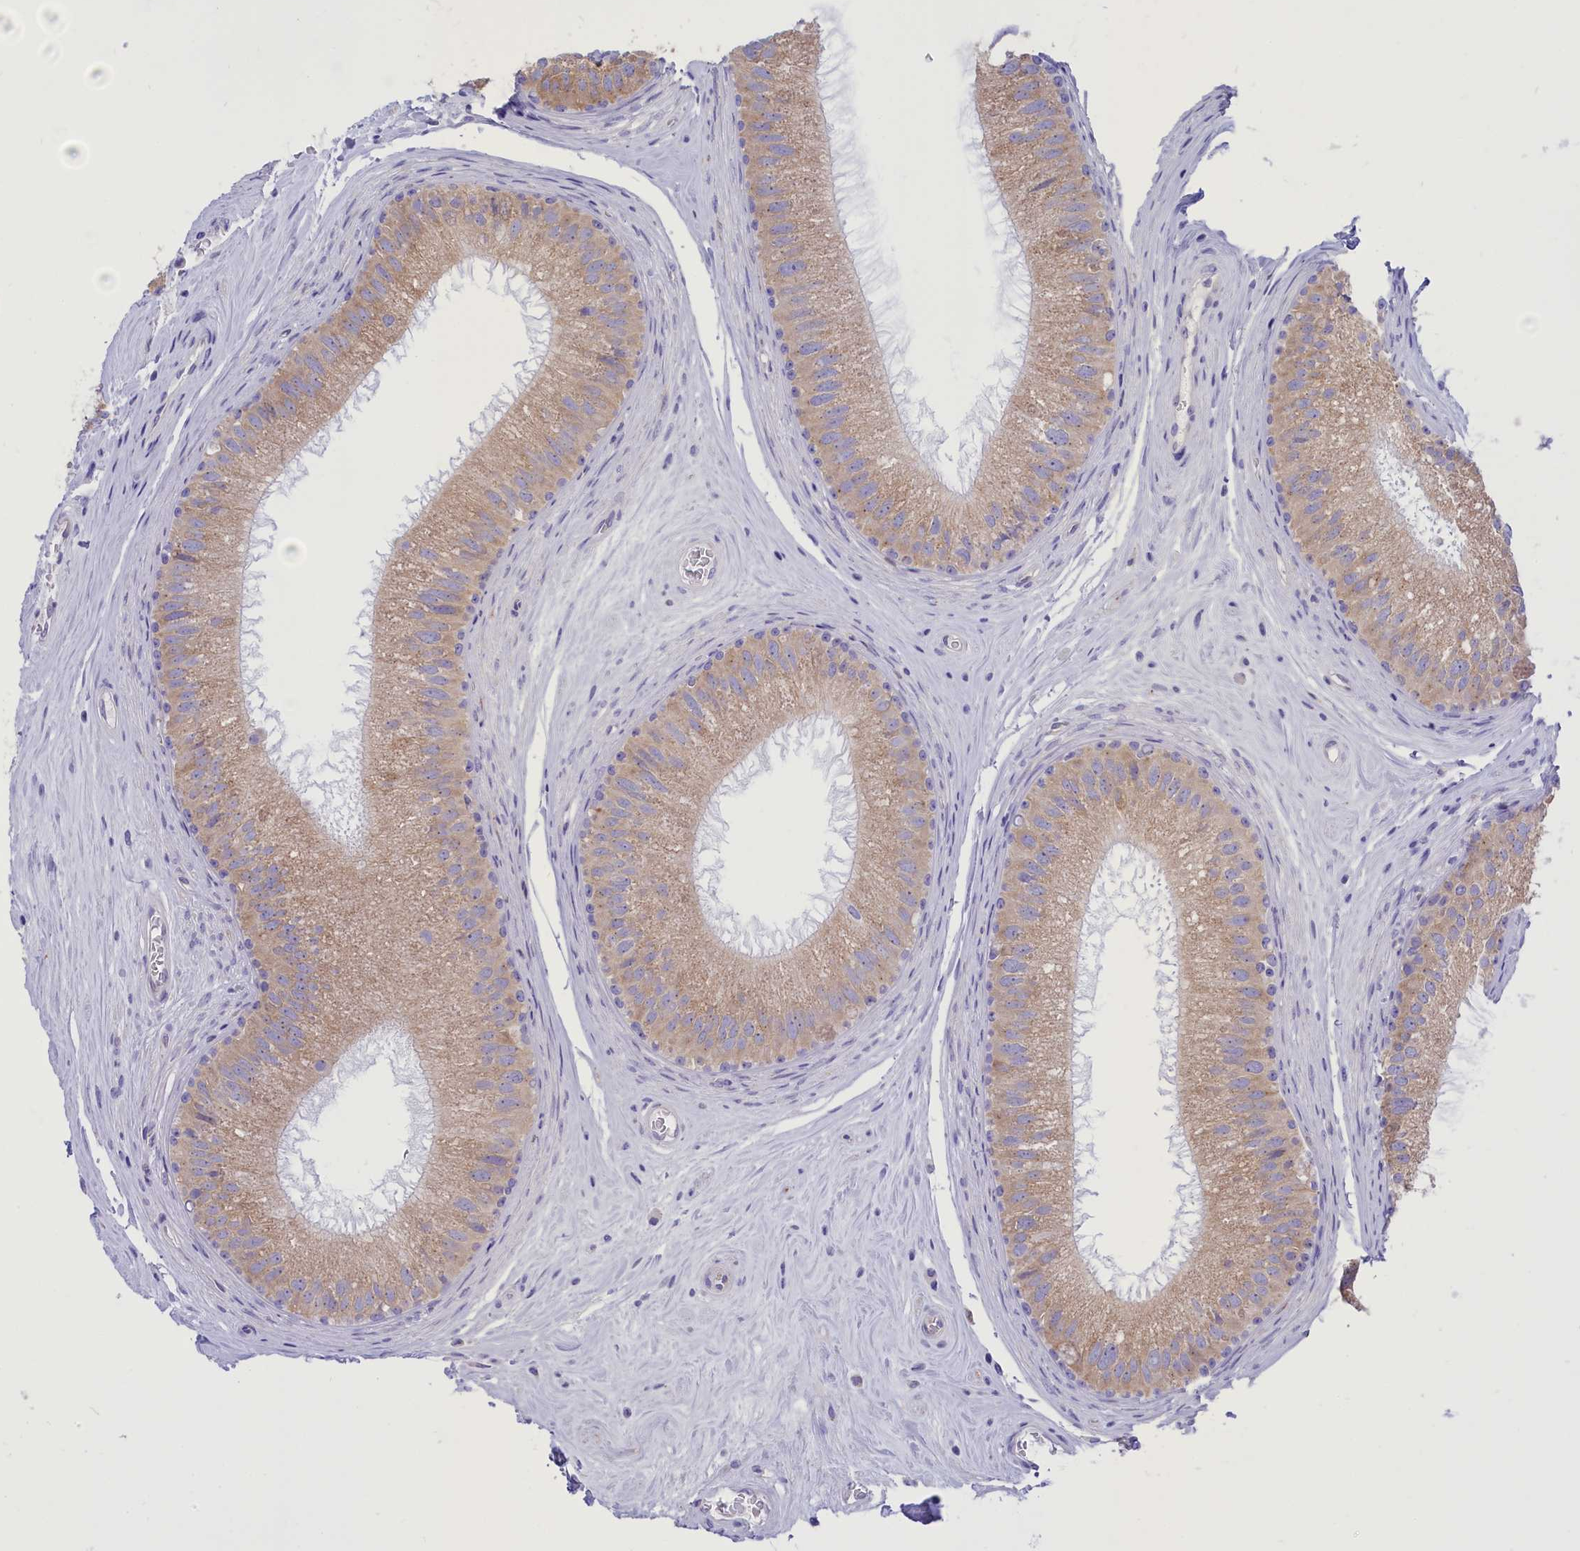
{"staining": {"intensity": "weak", "quantity": ">75%", "location": "cytoplasmic/membranous"}, "tissue": "epididymis", "cell_type": "Glandular cells", "image_type": "normal", "snomed": [{"axis": "morphology", "description": "Normal tissue, NOS"}, {"axis": "topography", "description": "Epididymis"}], "caption": "The image demonstrates a brown stain indicating the presence of a protein in the cytoplasmic/membranous of glandular cells in epididymis. (DAB (3,3'-diaminobenzidine) IHC with brightfield microscopy, high magnification).", "gene": "DCAF16", "patient": {"sex": "male", "age": 33}}